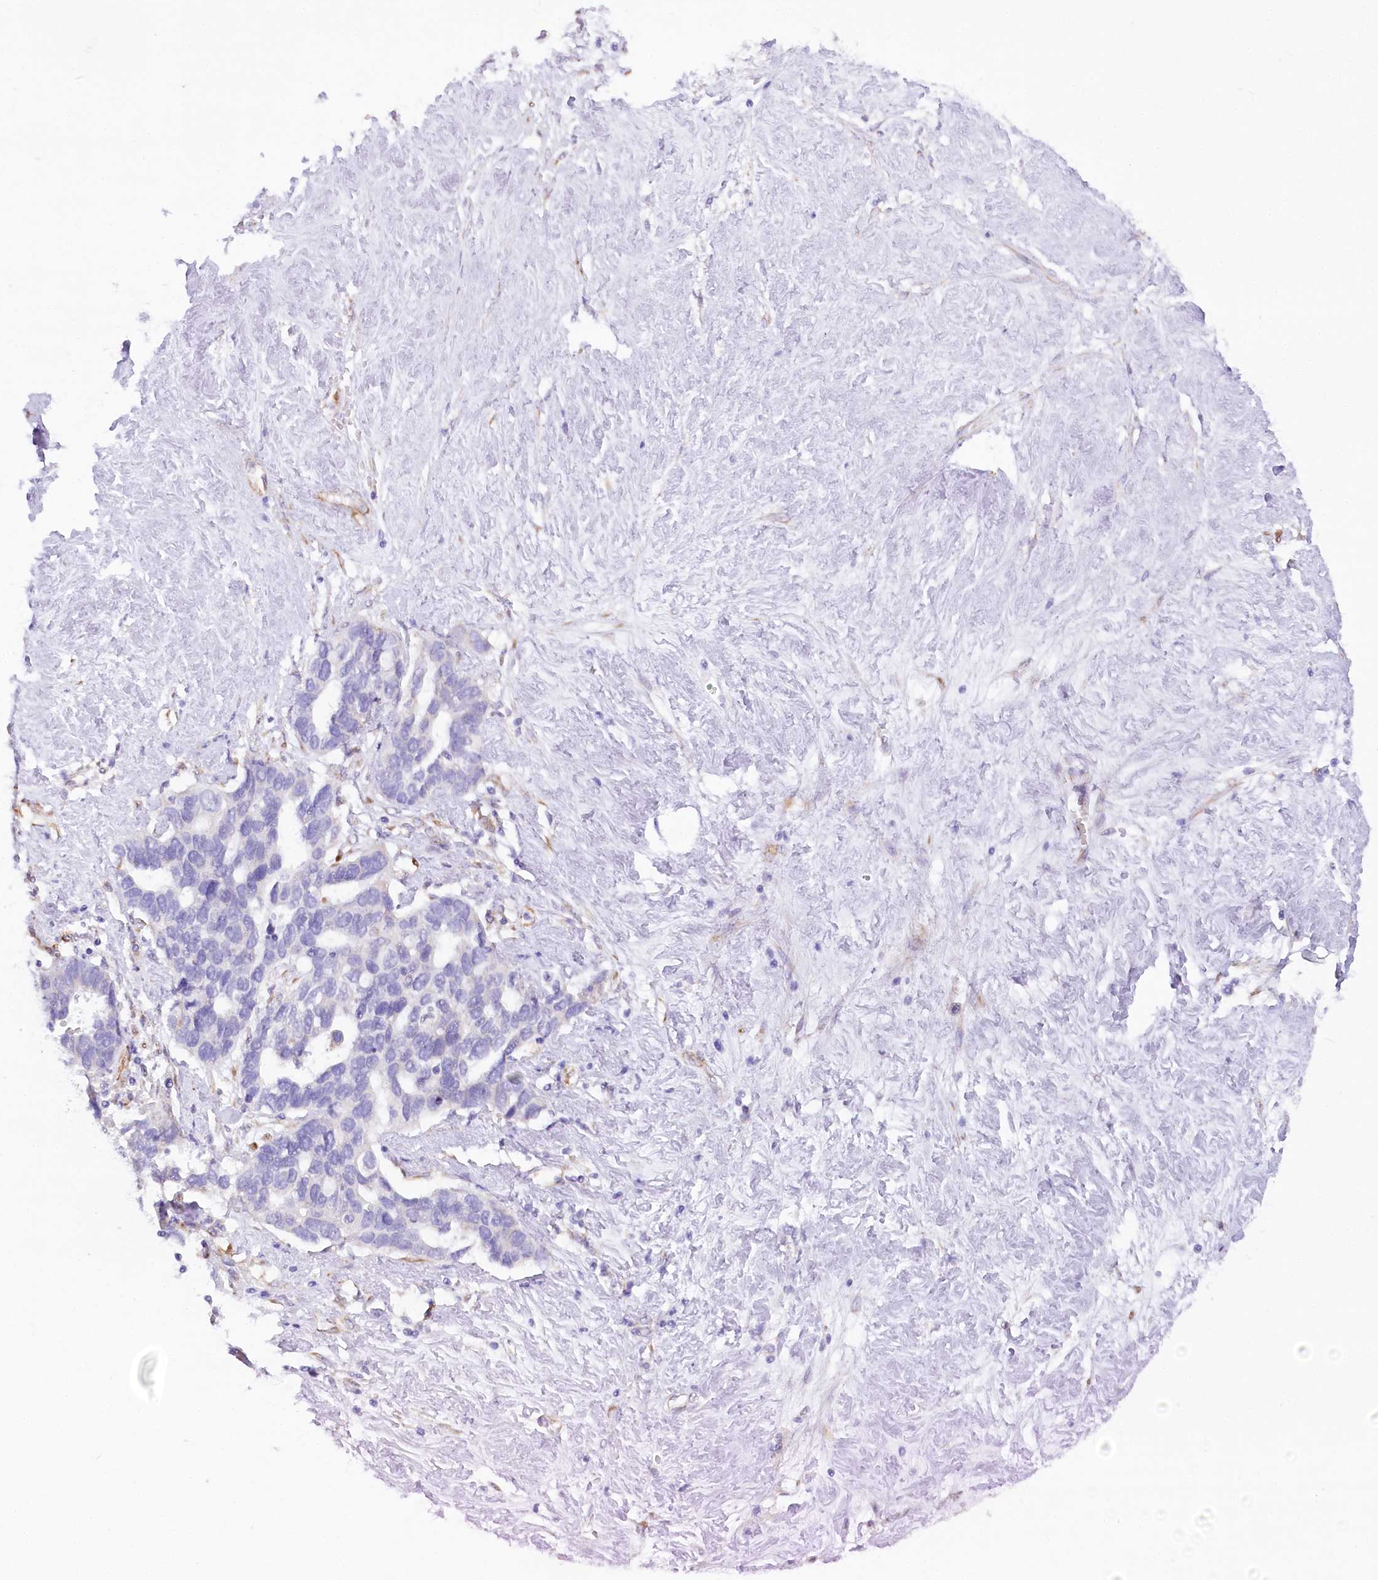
{"staining": {"intensity": "negative", "quantity": "none", "location": "none"}, "tissue": "ovarian cancer", "cell_type": "Tumor cells", "image_type": "cancer", "snomed": [{"axis": "morphology", "description": "Cystadenocarcinoma, serous, NOS"}, {"axis": "topography", "description": "Ovary"}], "caption": "Immunohistochemical staining of human ovarian cancer demonstrates no significant positivity in tumor cells.", "gene": "STT3B", "patient": {"sex": "female", "age": 54}}